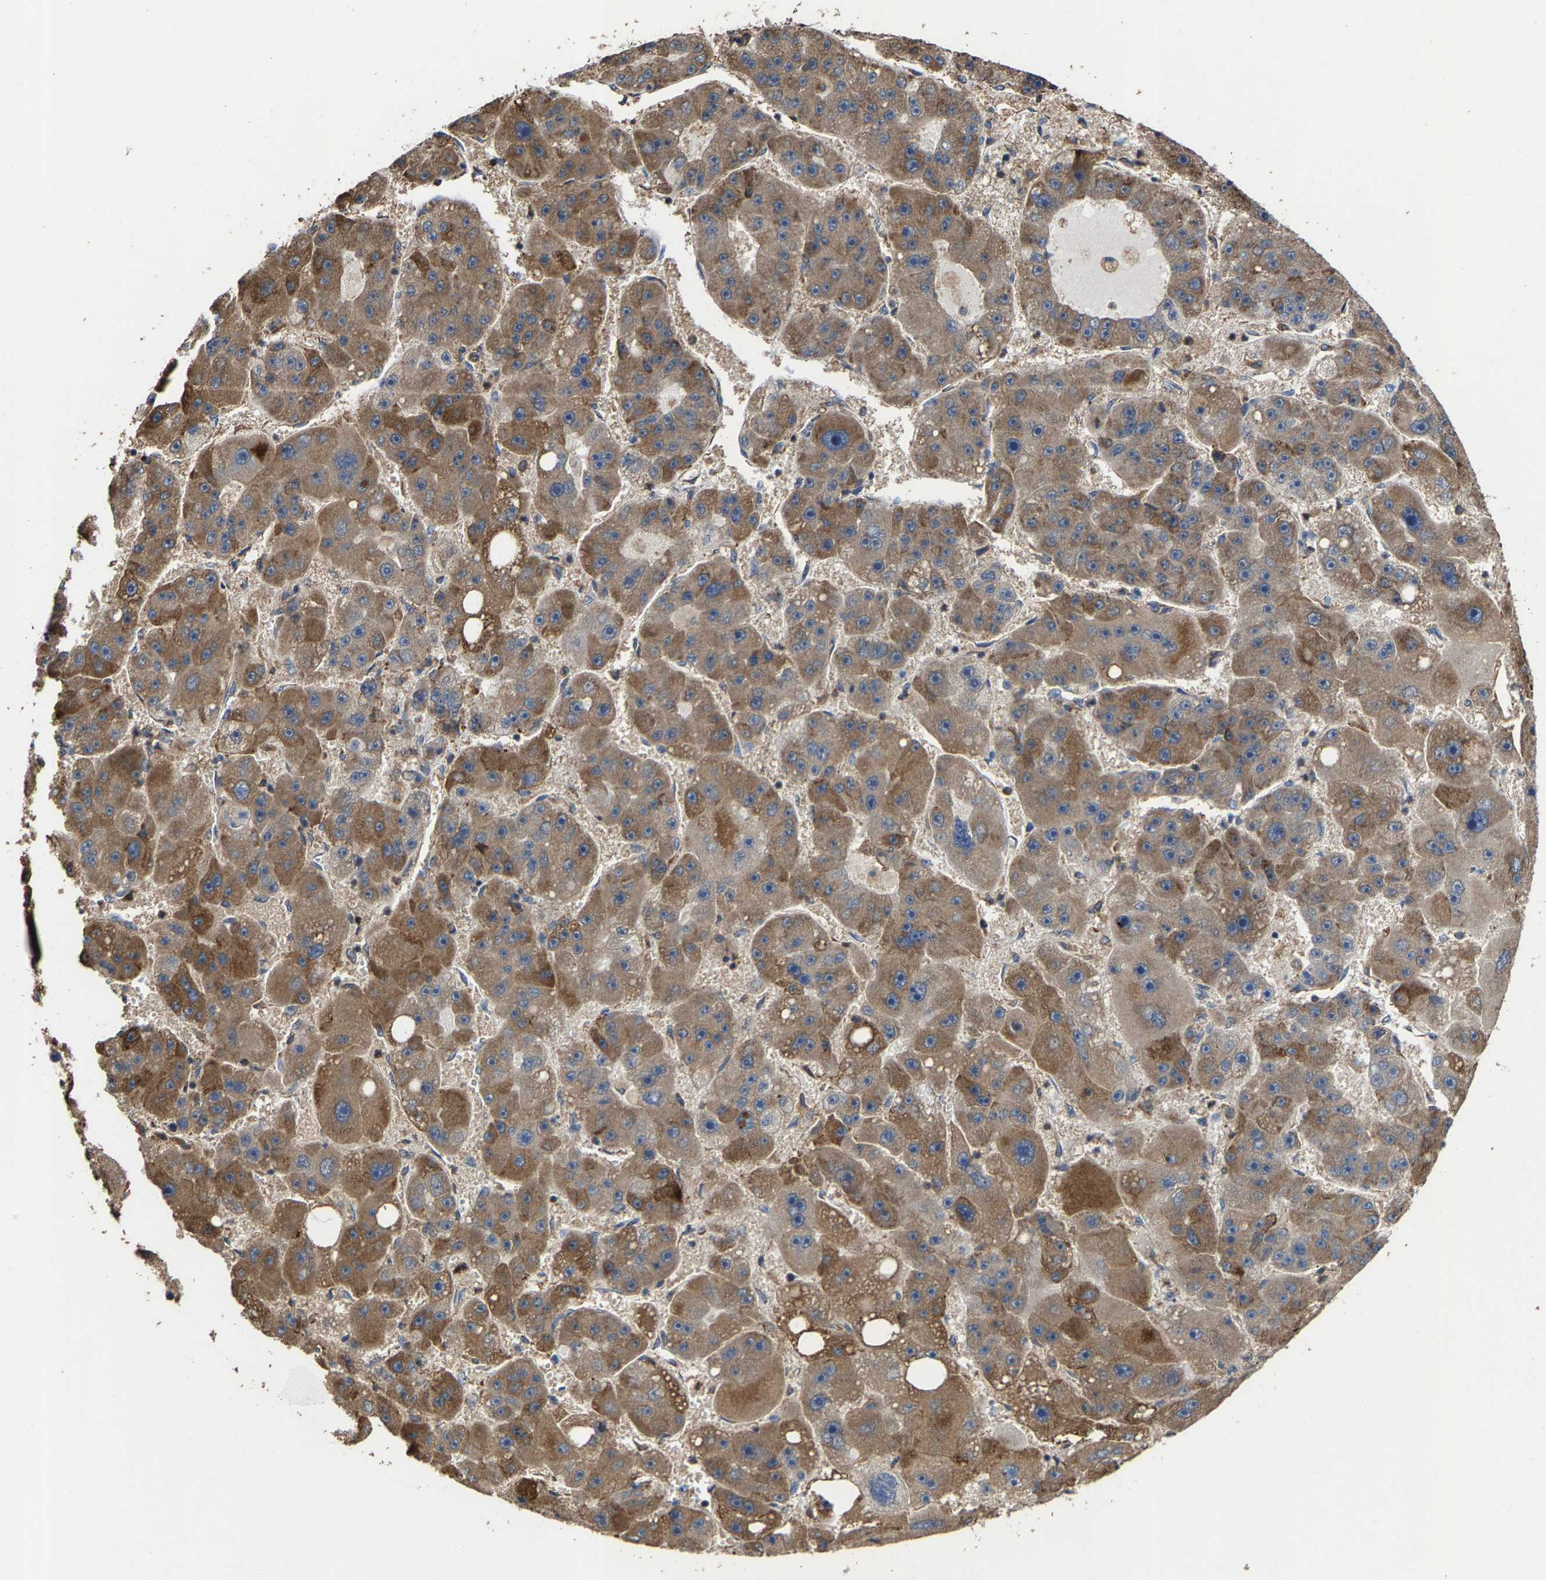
{"staining": {"intensity": "moderate", "quantity": ">75%", "location": "cytoplasmic/membranous"}, "tissue": "liver cancer", "cell_type": "Tumor cells", "image_type": "cancer", "snomed": [{"axis": "morphology", "description": "Carcinoma, Hepatocellular, NOS"}, {"axis": "topography", "description": "Liver"}], "caption": "IHC of liver cancer (hepatocellular carcinoma) exhibits medium levels of moderate cytoplasmic/membranous positivity in about >75% of tumor cells.", "gene": "FGD3", "patient": {"sex": "female", "age": 61}}